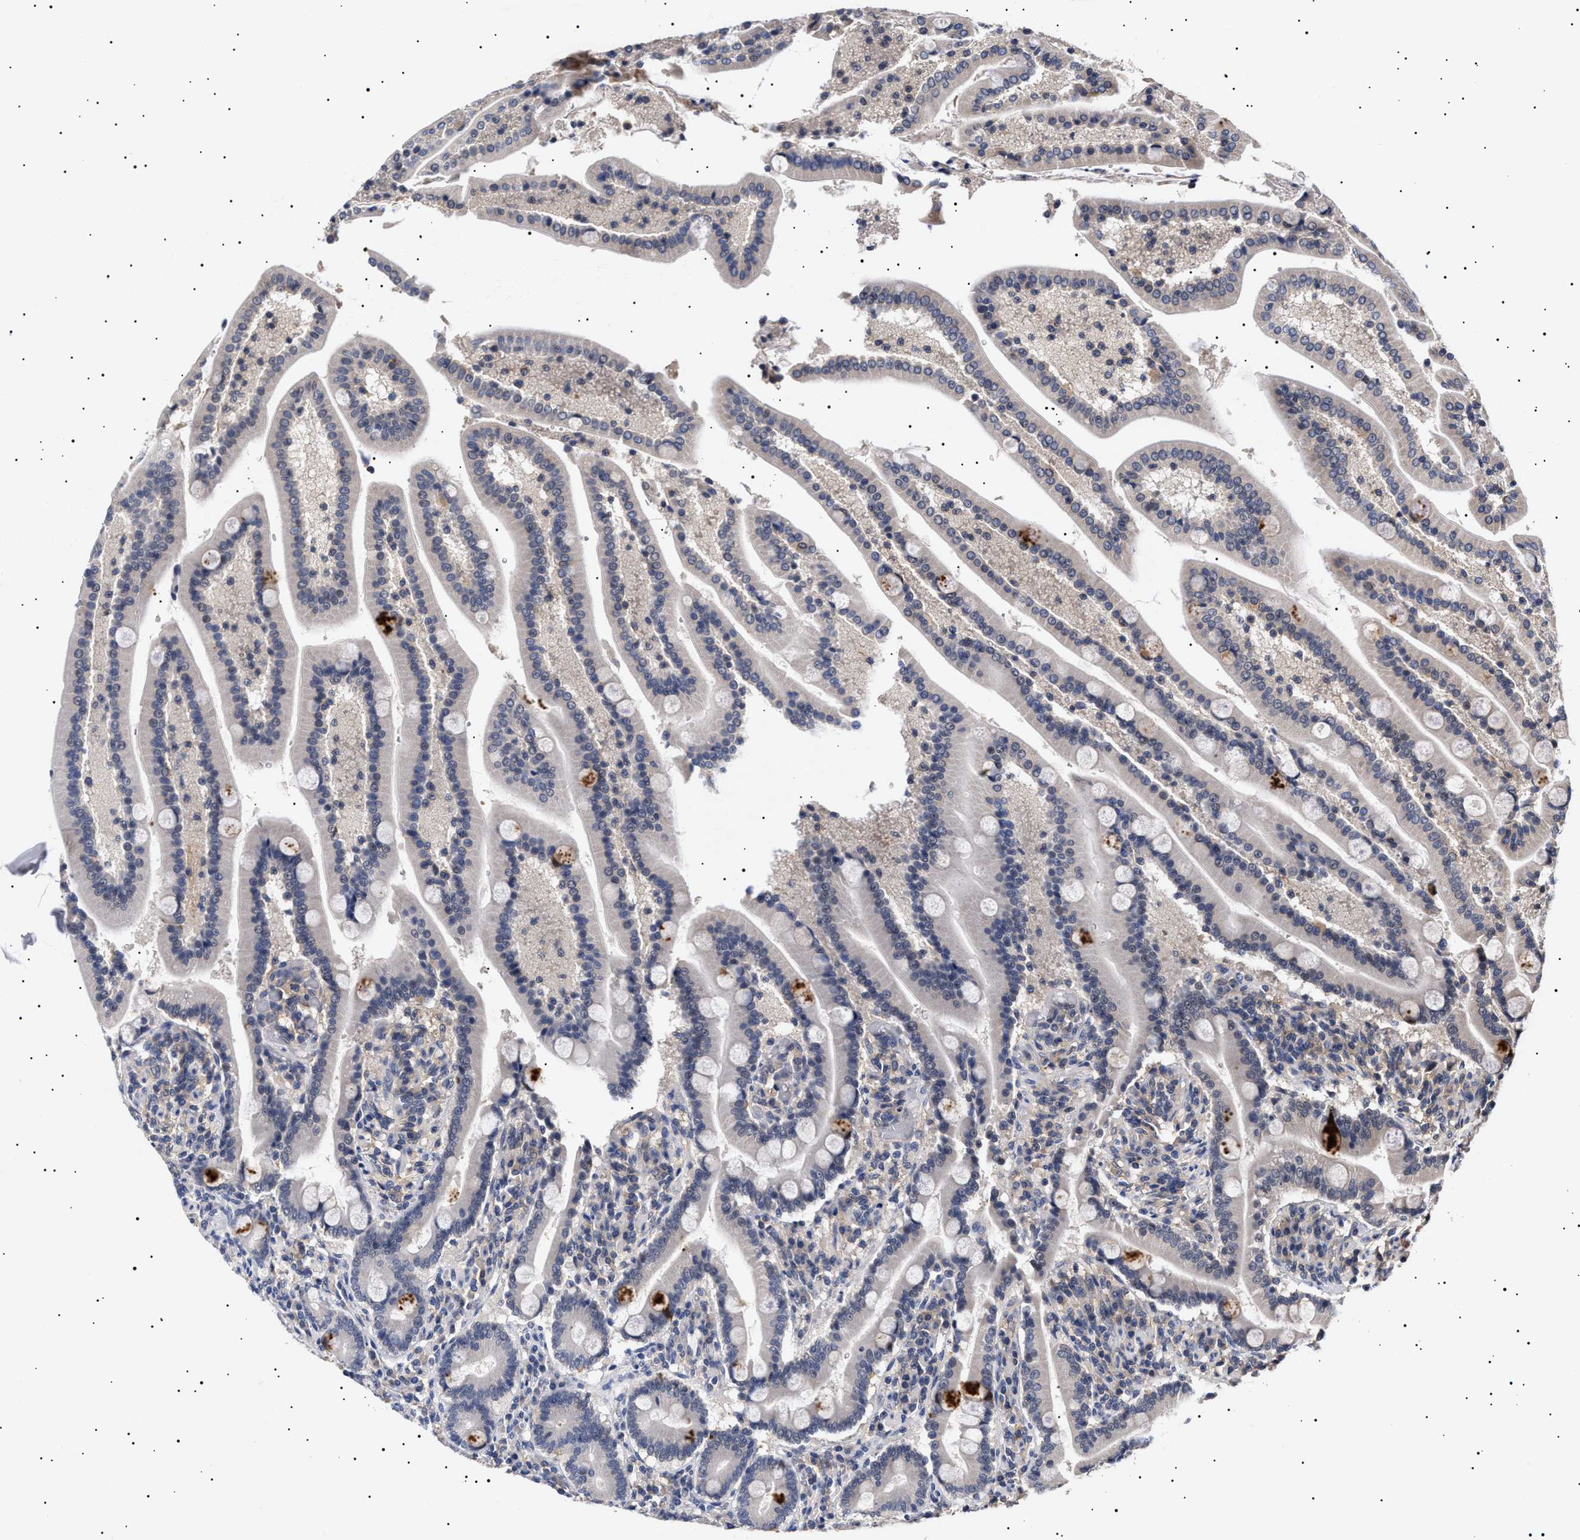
{"staining": {"intensity": "strong", "quantity": "25%-75%", "location": "cytoplasmic/membranous,nuclear"}, "tissue": "duodenum", "cell_type": "Glandular cells", "image_type": "normal", "snomed": [{"axis": "morphology", "description": "Normal tissue, NOS"}, {"axis": "topography", "description": "Duodenum"}], "caption": "DAB immunohistochemical staining of benign human duodenum displays strong cytoplasmic/membranous,nuclear protein staining in about 25%-75% of glandular cells.", "gene": "KRBA1", "patient": {"sex": "male", "age": 54}}